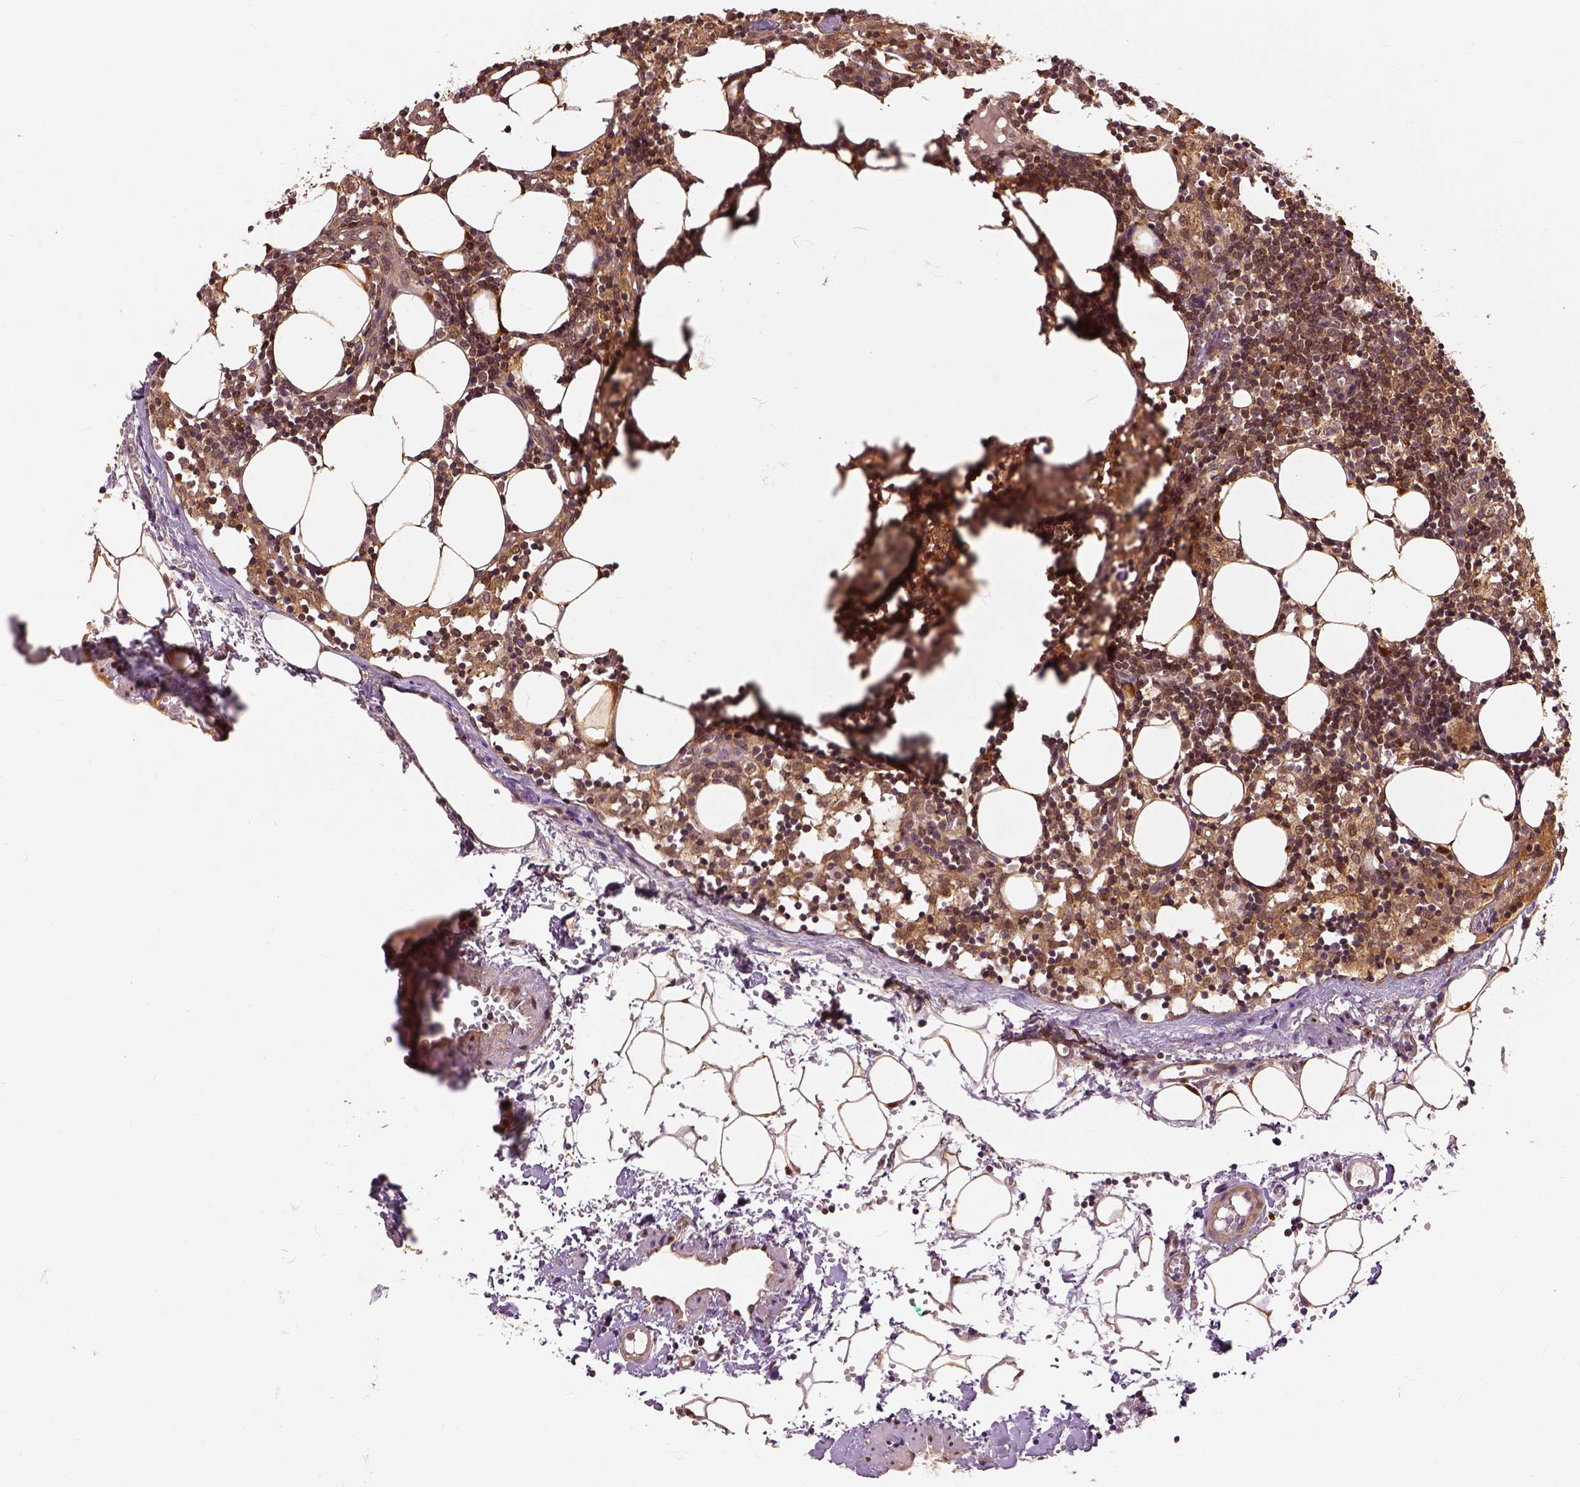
{"staining": {"intensity": "strong", "quantity": ">75%", "location": "cytoplasmic/membranous"}, "tissue": "lymph node", "cell_type": "Germinal center cells", "image_type": "normal", "snomed": [{"axis": "morphology", "description": "Normal tissue, NOS"}, {"axis": "topography", "description": "Lymph node"}], "caption": "IHC (DAB) staining of benign lymph node demonstrates strong cytoplasmic/membranous protein expression in approximately >75% of germinal center cells. Using DAB (brown) and hematoxylin (blue) stains, captured at high magnification using brightfield microscopy.", "gene": "GPI", "patient": {"sex": "female", "age": 52}}